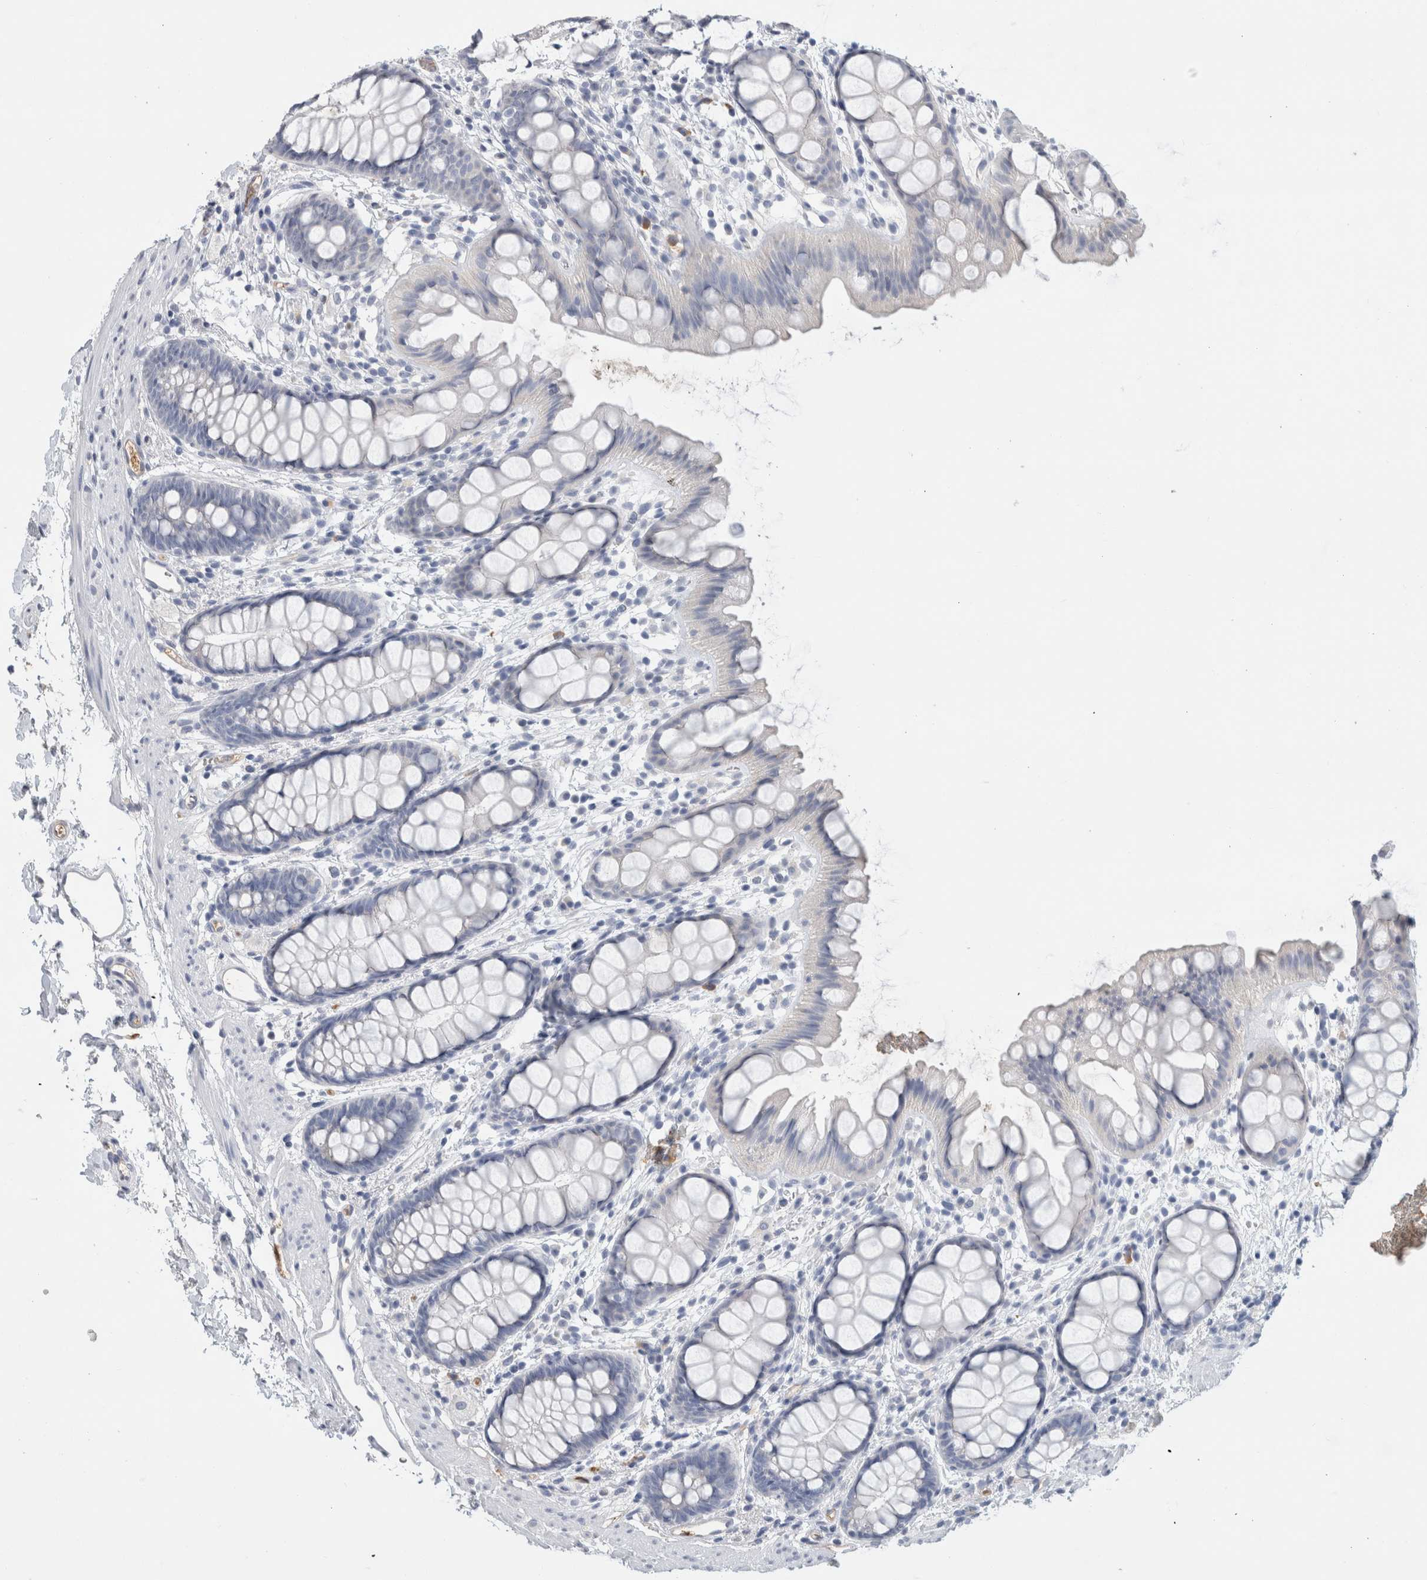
{"staining": {"intensity": "negative", "quantity": "none", "location": "none"}, "tissue": "rectum", "cell_type": "Glandular cells", "image_type": "normal", "snomed": [{"axis": "morphology", "description": "Normal tissue, NOS"}, {"axis": "topography", "description": "Rectum"}], "caption": "The photomicrograph displays no significant expression in glandular cells of rectum. (DAB (3,3'-diaminobenzidine) immunohistochemistry (IHC), high magnification).", "gene": "SCGB1A1", "patient": {"sex": "female", "age": 65}}